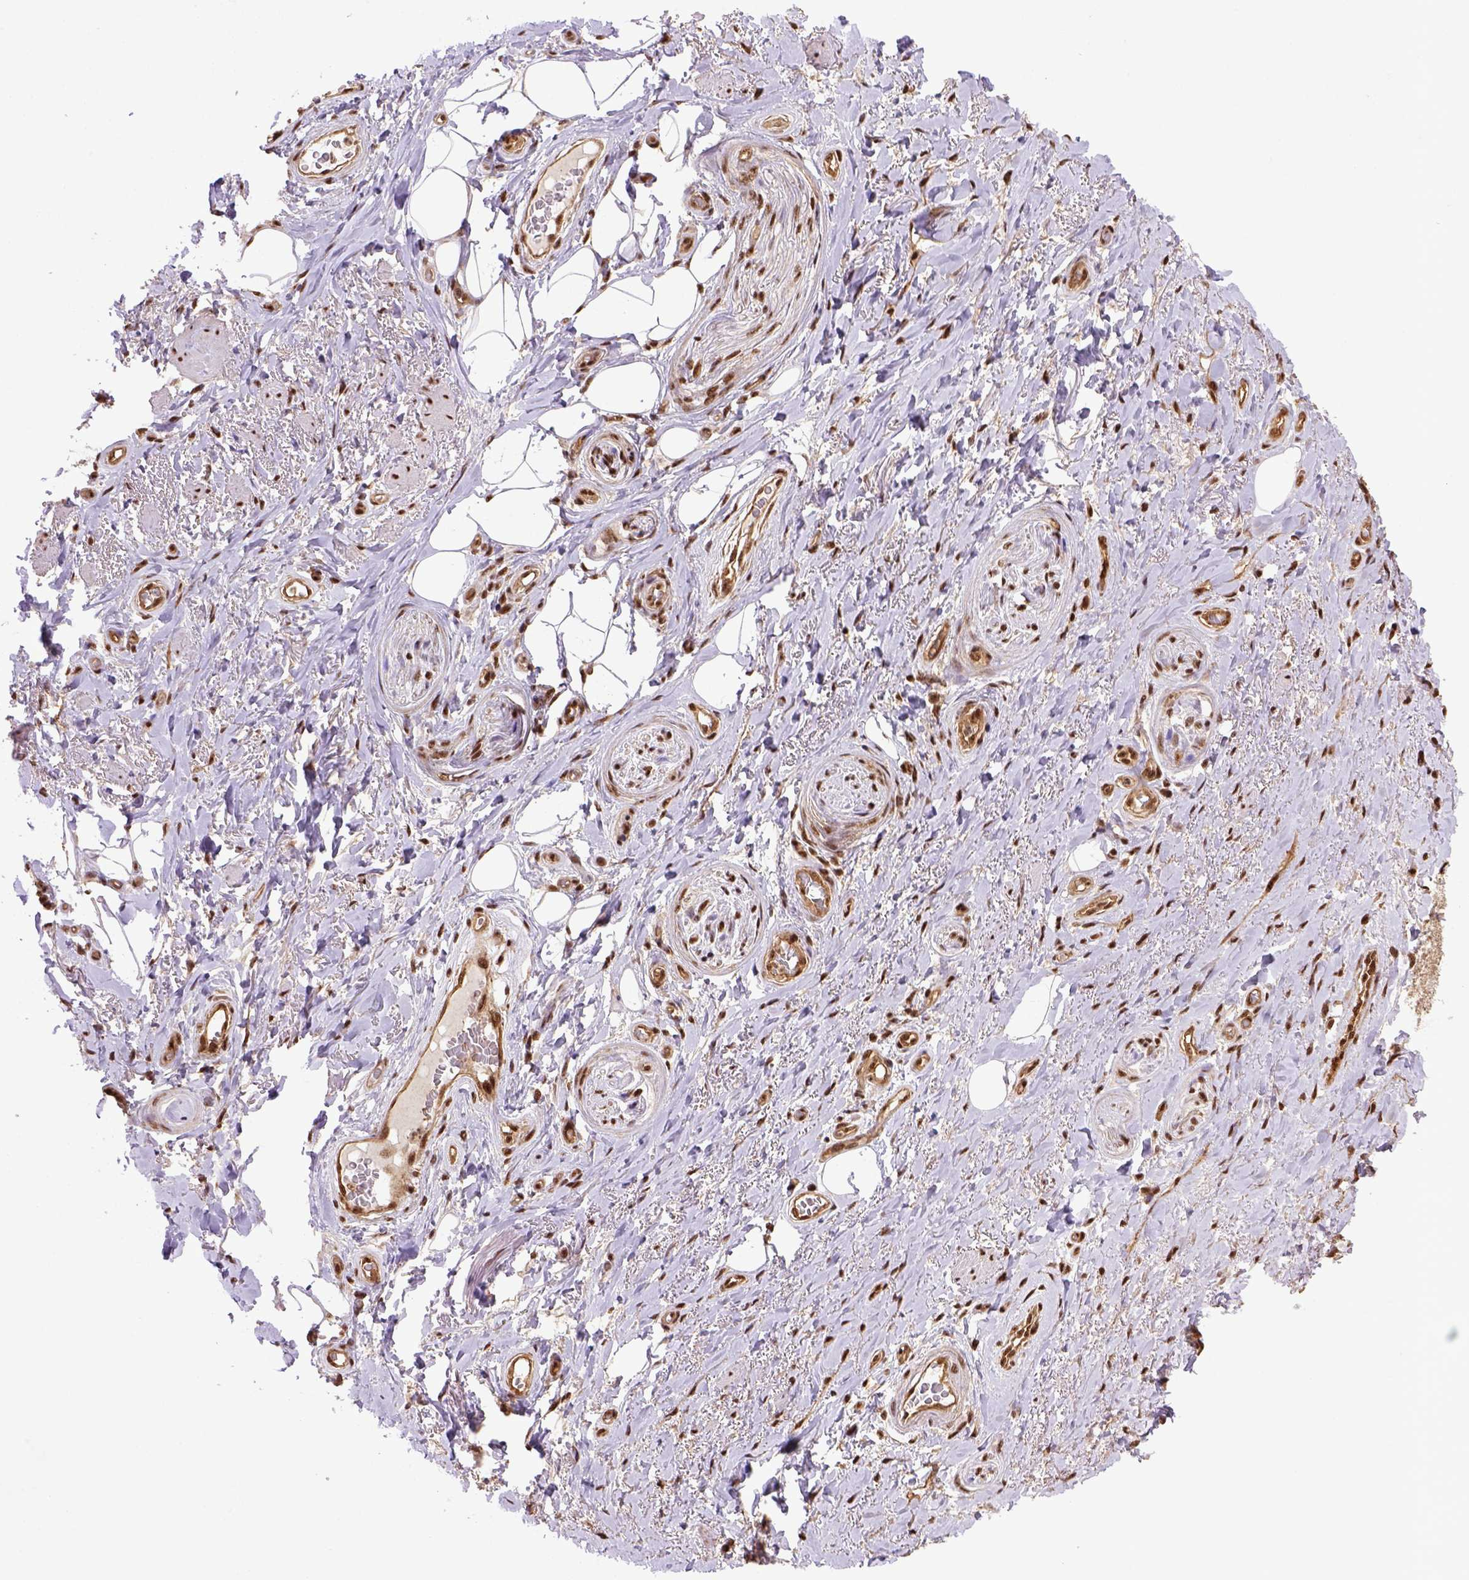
{"staining": {"intensity": "strong", "quantity": ">75%", "location": "nuclear"}, "tissue": "adipose tissue", "cell_type": "Adipocytes", "image_type": "normal", "snomed": [{"axis": "morphology", "description": "Normal tissue, NOS"}, {"axis": "topography", "description": "Anal"}, {"axis": "topography", "description": "Peripheral nerve tissue"}], "caption": "Immunohistochemical staining of normal human adipose tissue displays high levels of strong nuclear positivity in approximately >75% of adipocytes.", "gene": "PPIG", "patient": {"sex": "male", "age": 53}}